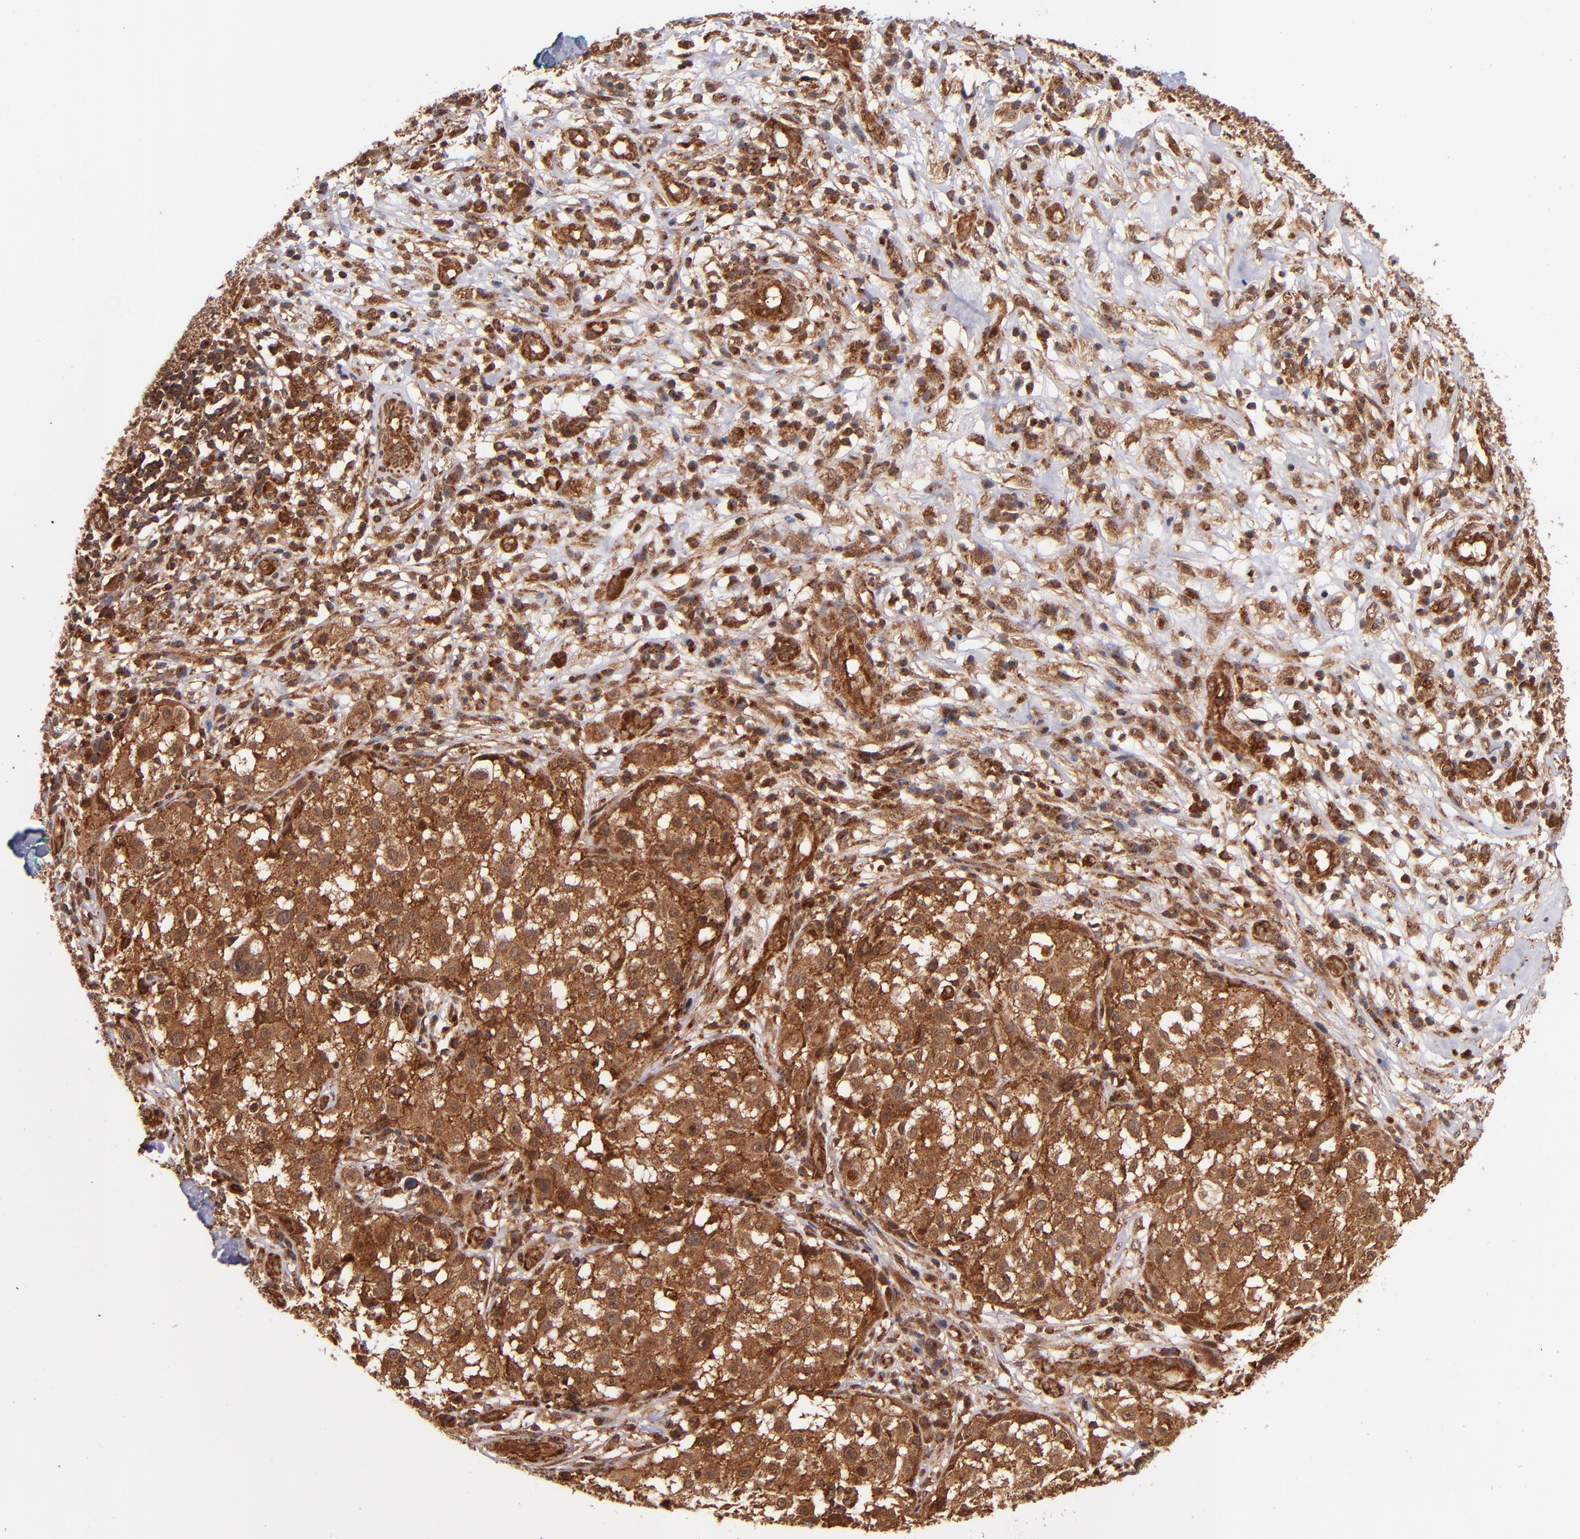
{"staining": {"intensity": "strong", "quantity": ">75%", "location": "cytoplasmic/membranous"}, "tissue": "melanoma", "cell_type": "Tumor cells", "image_type": "cancer", "snomed": [{"axis": "morphology", "description": "Necrosis, NOS"}, {"axis": "morphology", "description": "Malignant melanoma, NOS"}, {"axis": "topography", "description": "Skin"}], "caption": "Immunohistochemistry of human malignant melanoma exhibits high levels of strong cytoplasmic/membranous expression in about >75% of tumor cells.", "gene": "STX8", "patient": {"sex": "female", "age": 87}}